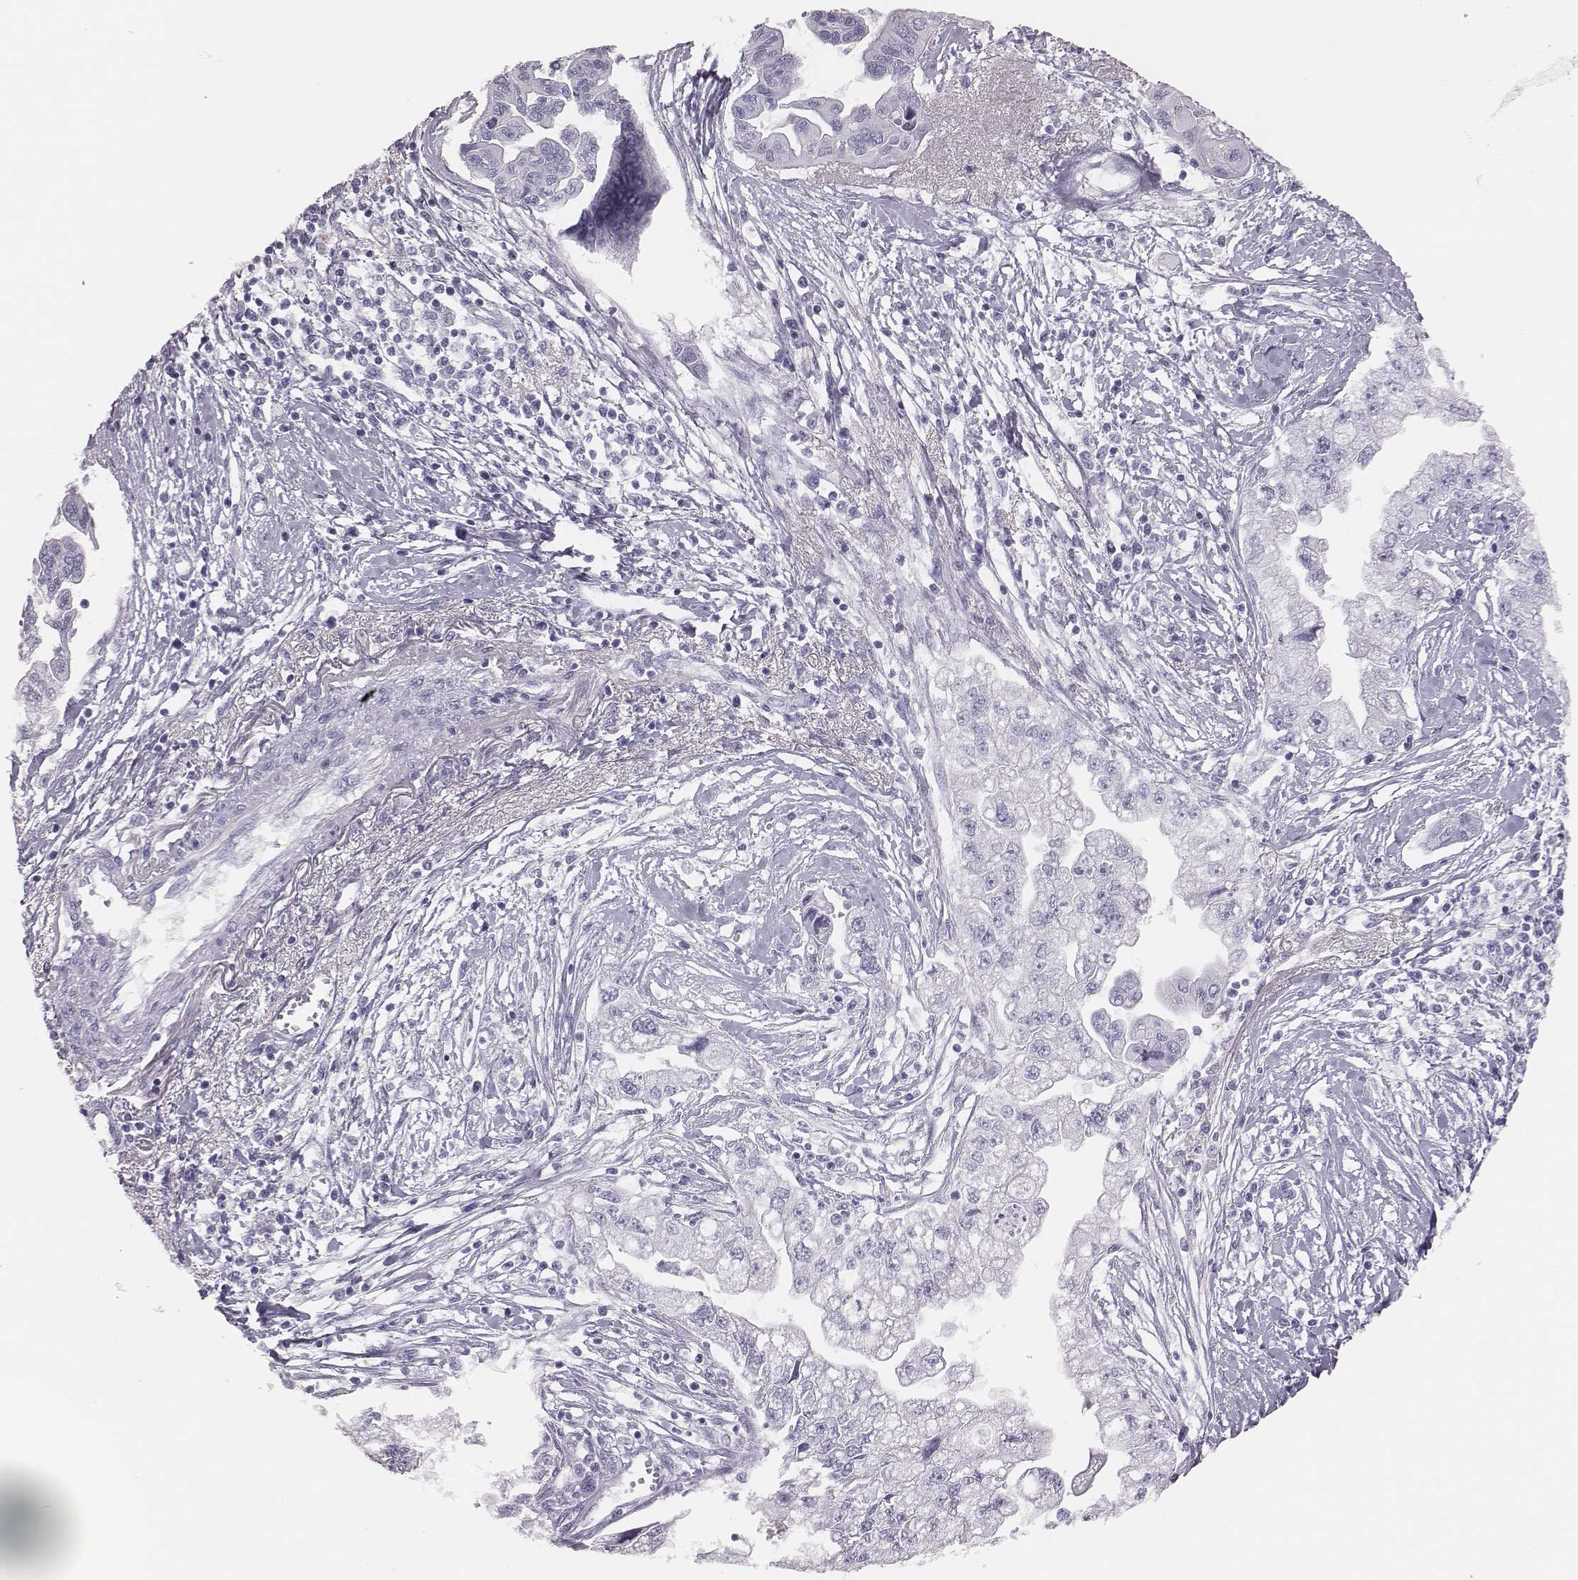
{"staining": {"intensity": "negative", "quantity": "none", "location": "none"}, "tissue": "pancreatic cancer", "cell_type": "Tumor cells", "image_type": "cancer", "snomed": [{"axis": "morphology", "description": "Adenocarcinoma, NOS"}, {"axis": "topography", "description": "Pancreas"}], "caption": "Pancreatic cancer was stained to show a protein in brown. There is no significant expression in tumor cells.", "gene": "H1-6", "patient": {"sex": "male", "age": 70}}